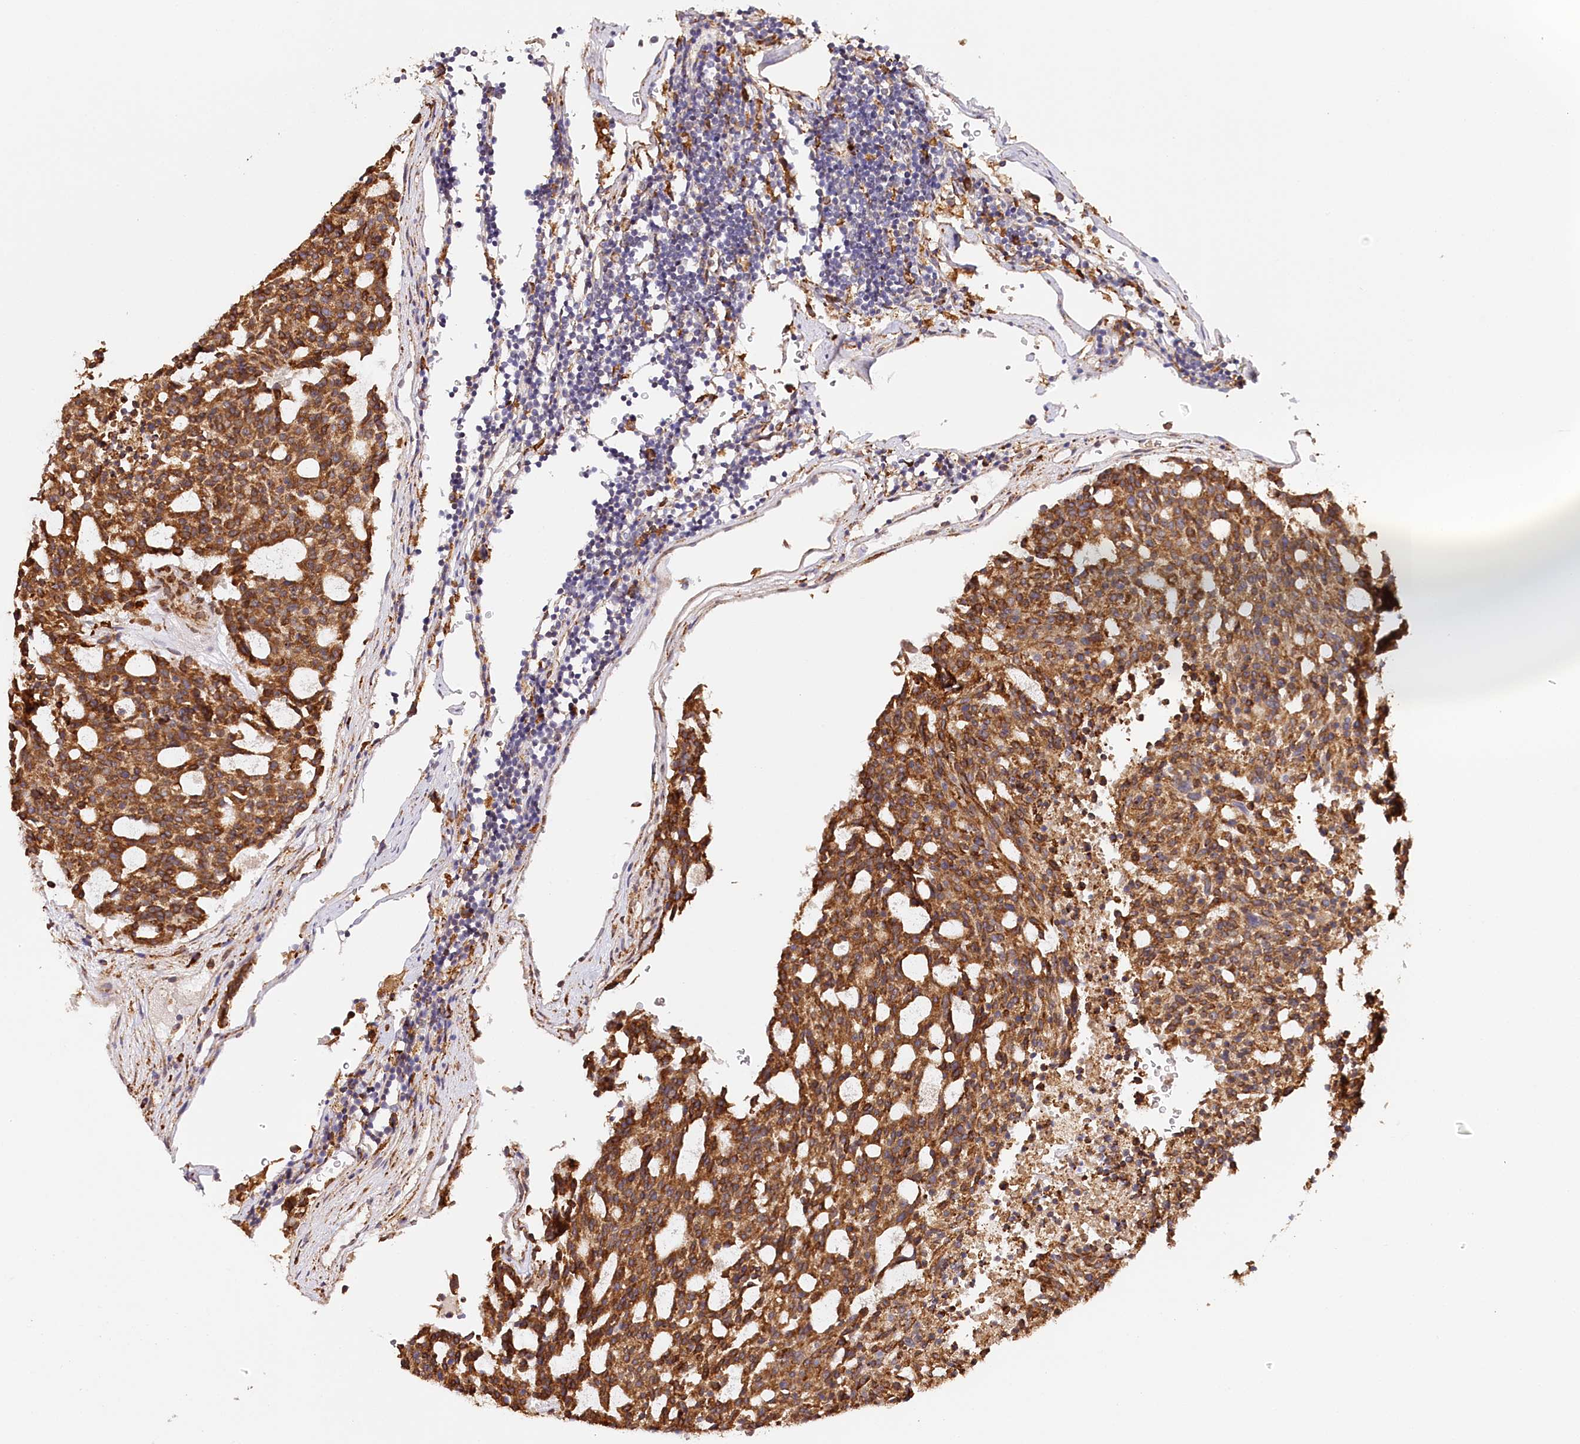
{"staining": {"intensity": "strong", "quantity": ">75%", "location": "cytoplasmic/membranous"}, "tissue": "carcinoid", "cell_type": "Tumor cells", "image_type": "cancer", "snomed": [{"axis": "morphology", "description": "Carcinoid, malignant, NOS"}, {"axis": "topography", "description": "Pancreas"}], "caption": "Malignant carcinoid was stained to show a protein in brown. There is high levels of strong cytoplasmic/membranous expression in approximately >75% of tumor cells.", "gene": "VEGFA", "patient": {"sex": "female", "age": 54}}